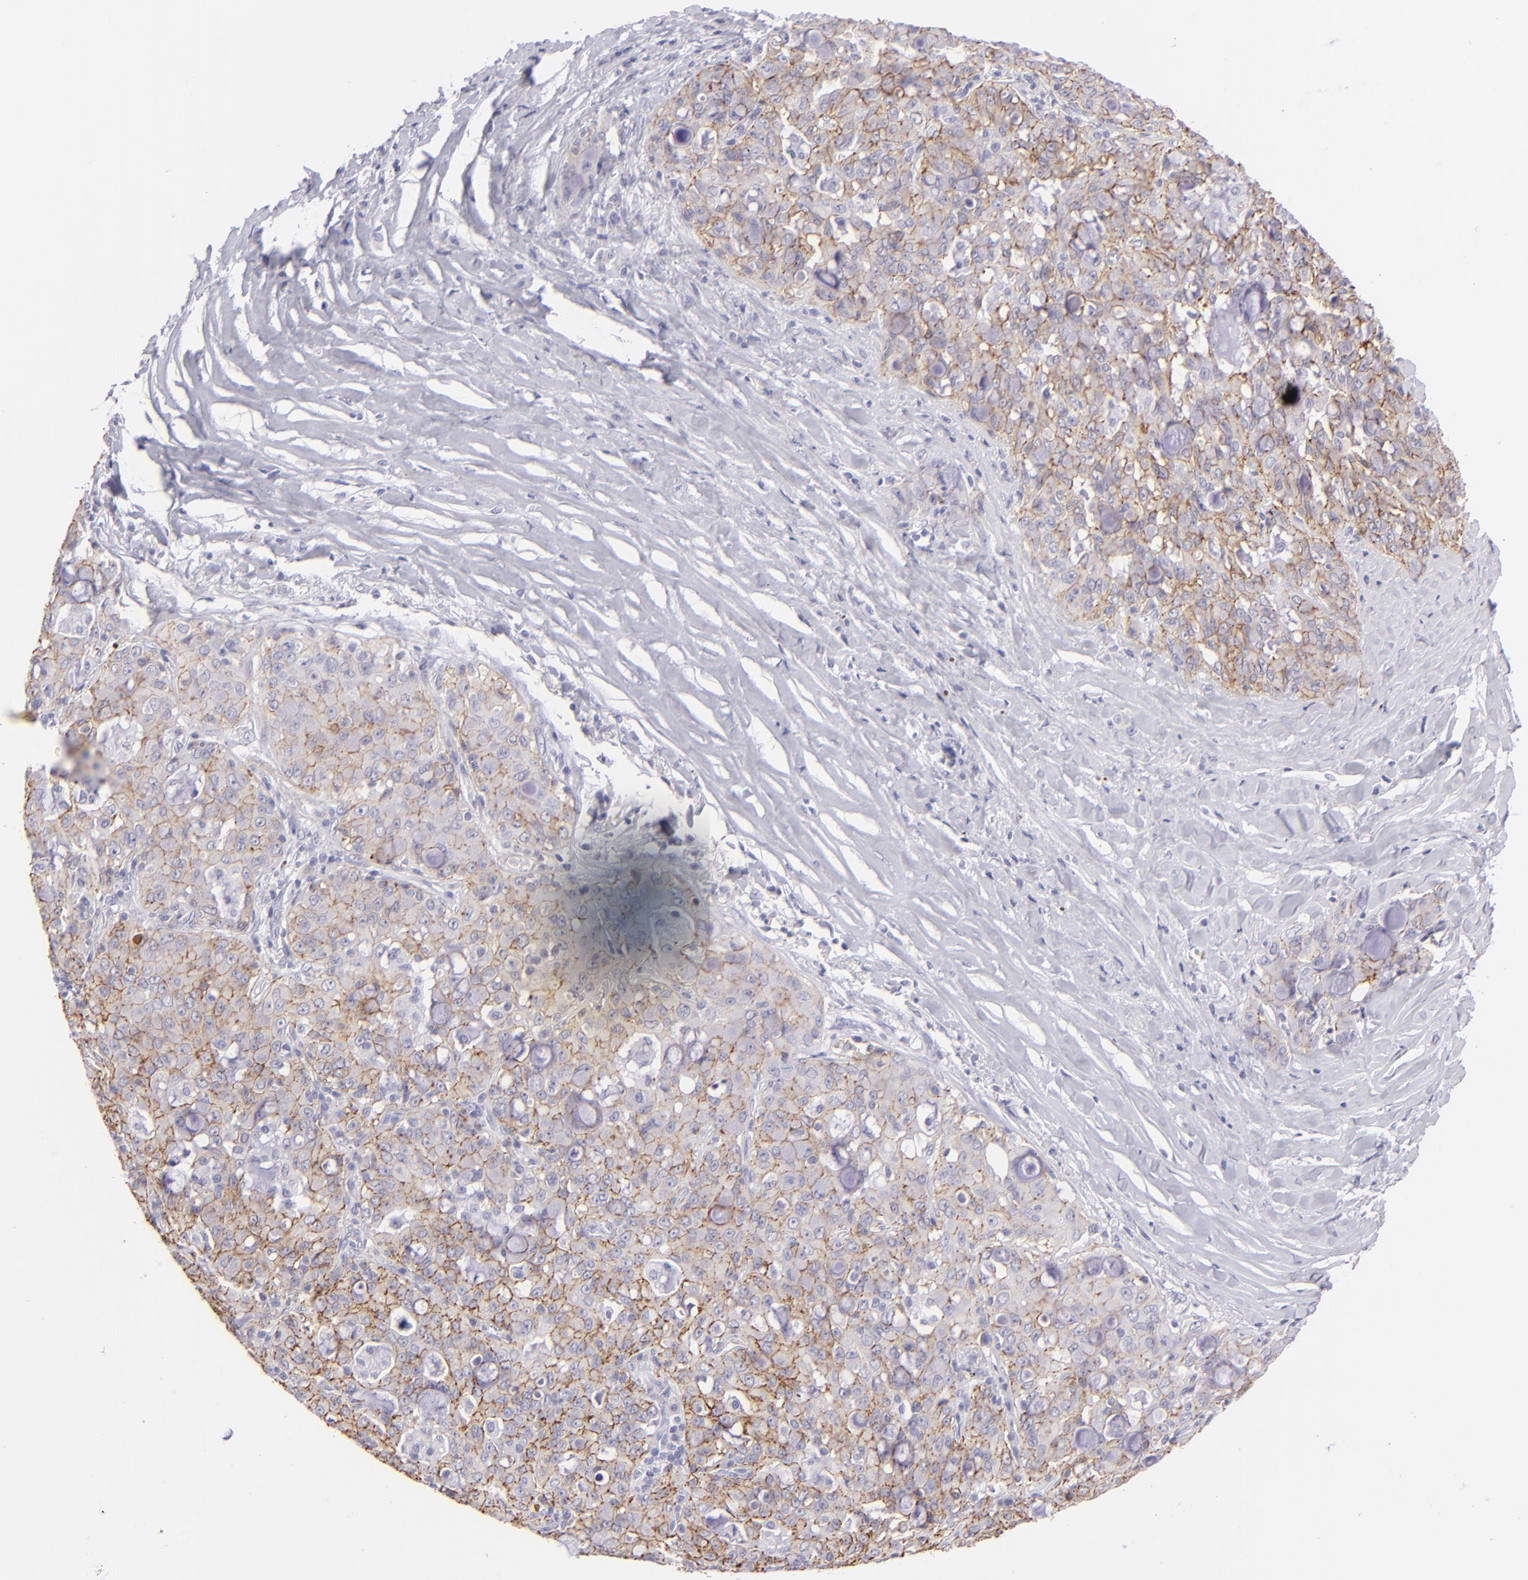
{"staining": {"intensity": "moderate", "quantity": "25%-75%", "location": "cytoplasmic/membranous"}, "tissue": "lung cancer", "cell_type": "Tumor cells", "image_type": "cancer", "snomed": [{"axis": "morphology", "description": "Adenocarcinoma, NOS"}, {"axis": "topography", "description": "Lung"}], "caption": "Immunohistochemistry of lung cancer reveals medium levels of moderate cytoplasmic/membranous staining in approximately 25%-75% of tumor cells.", "gene": "CLDN4", "patient": {"sex": "female", "age": 44}}